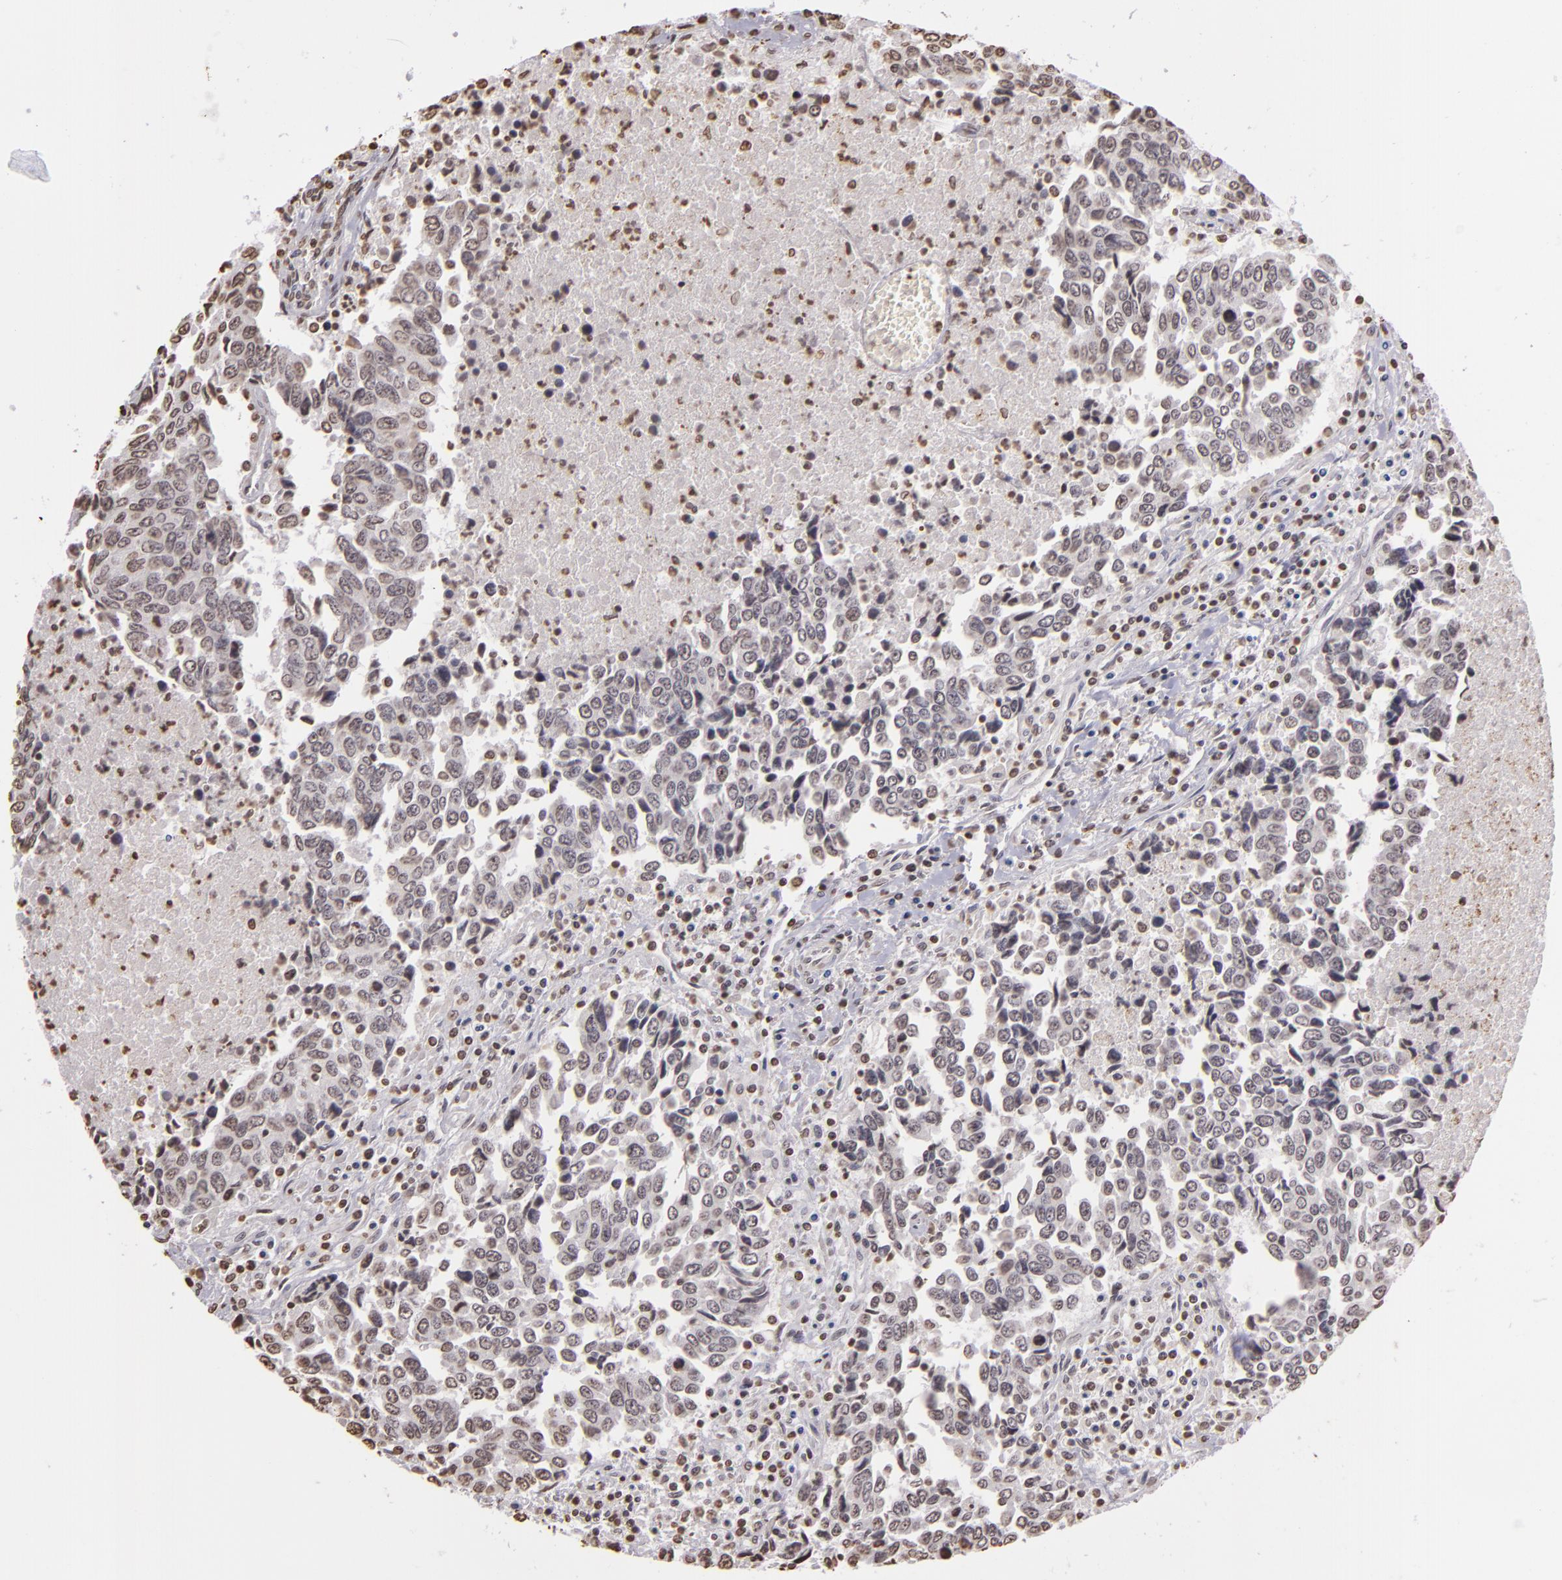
{"staining": {"intensity": "negative", "quantity": "none", "location": "none"}, "tissue": "urothelial cancer", "cell_type": "Tumor cells", "image_type": "cancer", "snomed": [{"axis": "morphology", "description": "Urothelial carcinoma, High grade"}, {"axis": "topography", "description": "Urinary bladder"}], "caption": "Immunohistochemistry of human high-grade urothelial carcinoma shows no expression in tumor cells.", "gene": "THRB", "patient": {"sex": "male", "age": 86}}